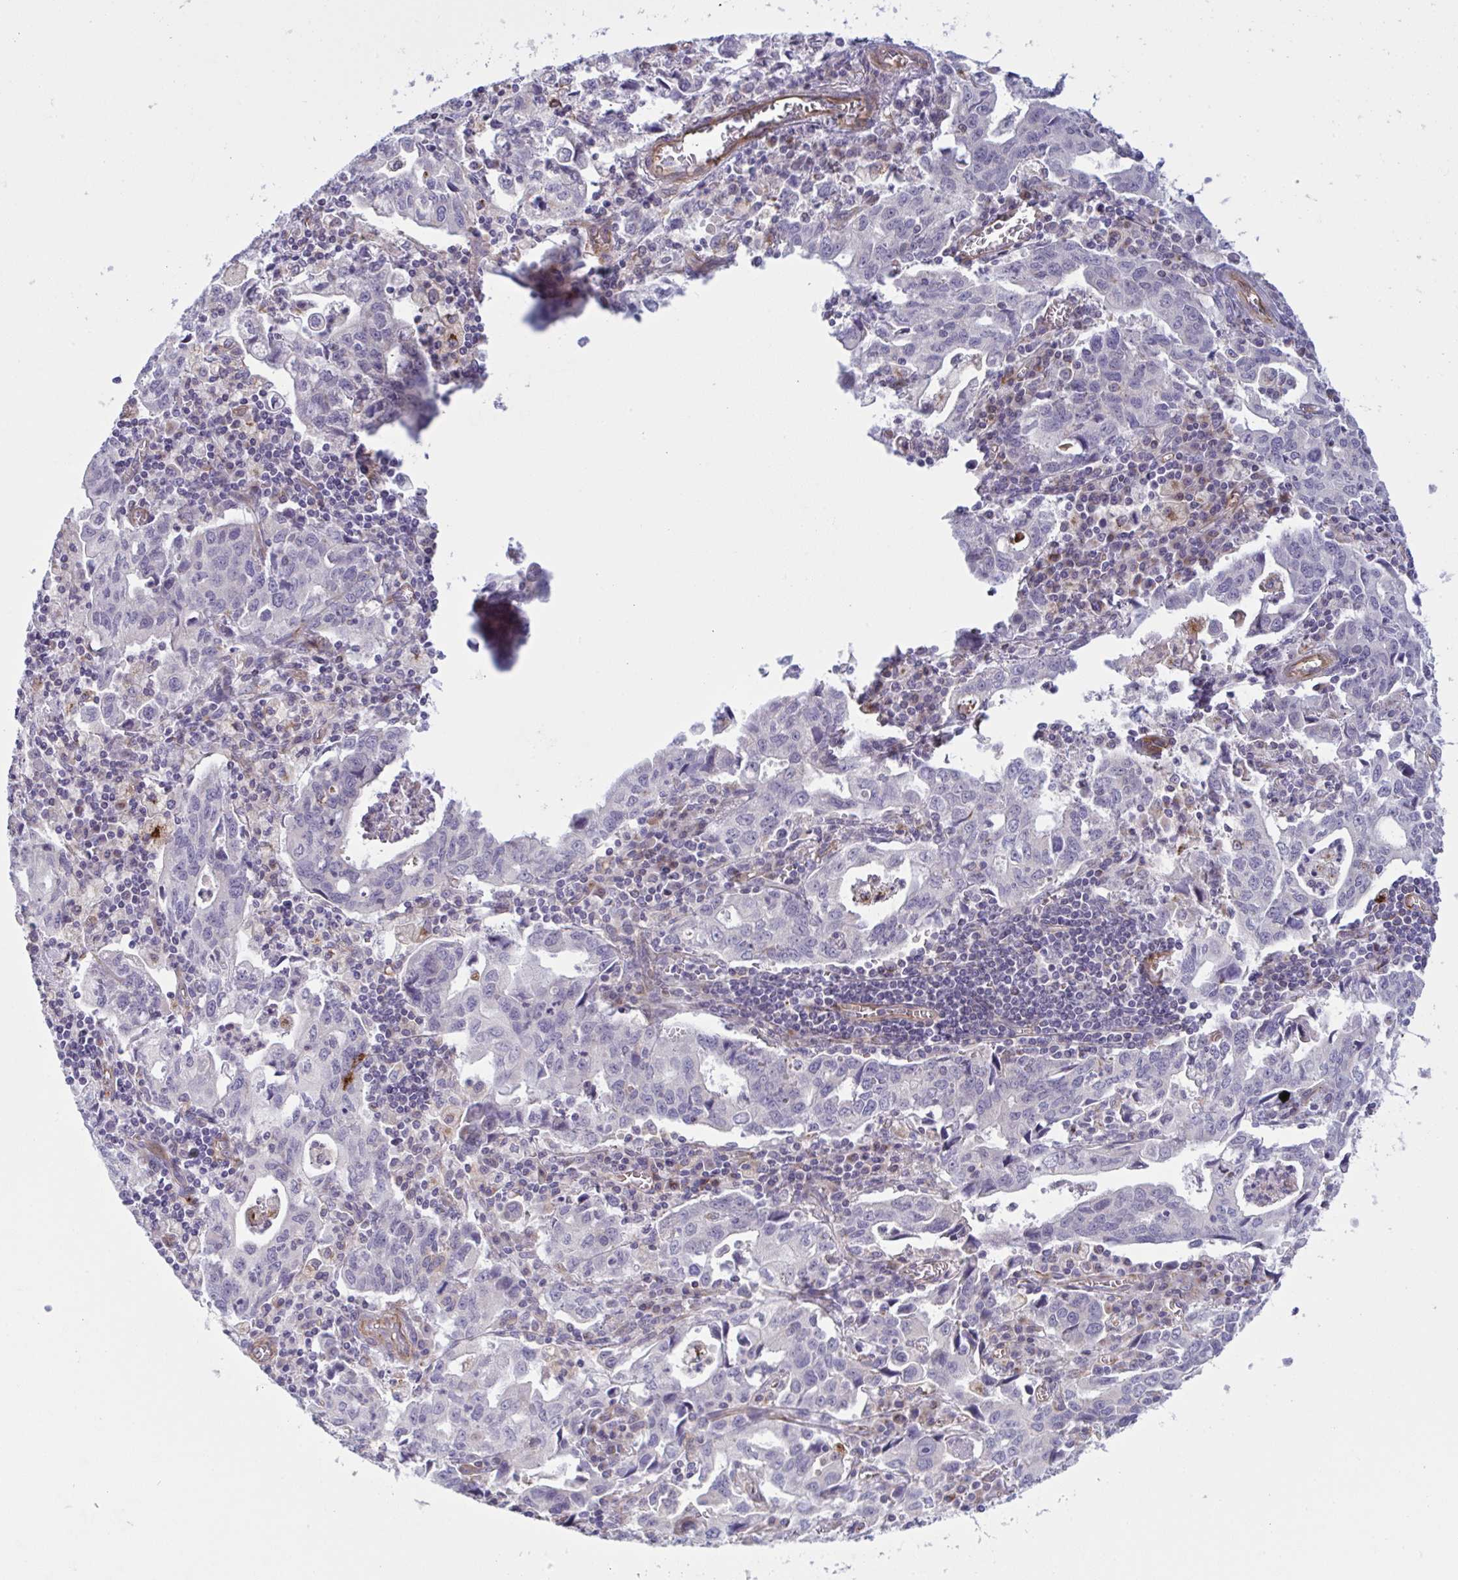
{"staining": {"intensity": "negative", "quantity": "none", "location": "none"}, "tissue": "stomach cancer", "cell_type": "Tumor cells", "image_type": "cancer", "snomed": [{"axis": "morphology", "description": "Adenocarcinoma, NOS"}, {"axis": "topography", "description": "Stomach, upper"}], "caption": "There is no significant staining in tumor cells of stomach adenocarcinoma.", "gene": "DCBLD1", "patient": {"sex": "male", "age": 85}}